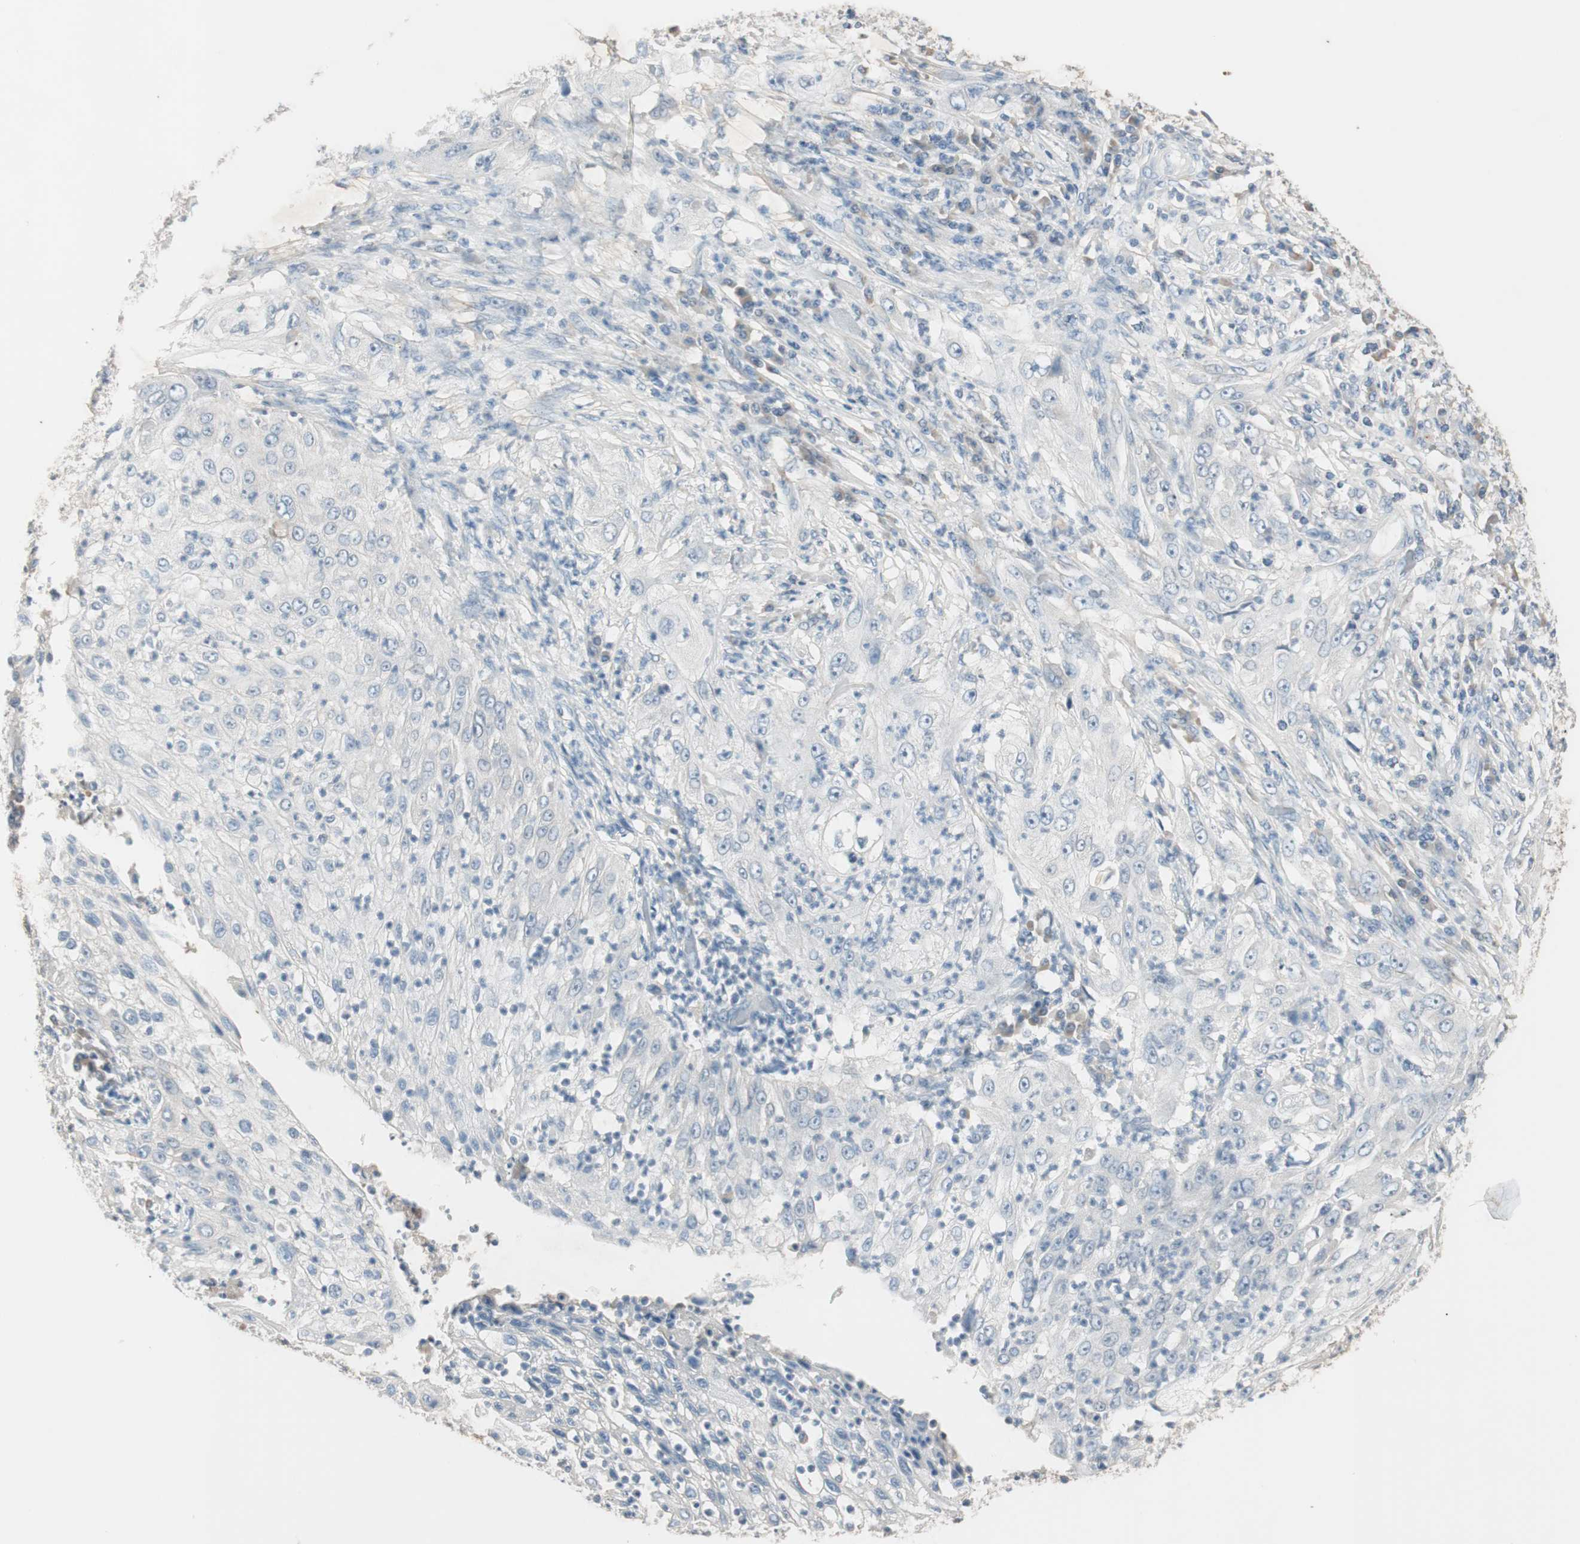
{"staining": {"intensity": "negative", "quantity": "none", "location": "none"}, "tissue": "lung cancer", "cell_type": "Tumor cells", "image_type": "cancer", "snomed": [{"axis": "morphology", "description": "Inflammation, NOS"}, {"axis": "morphology", "description": "Squamous cell carcinoma, NOS"}, {"axis": "topography", "description": "Lymph node"}, {"axis": "topography", "description": "Soft tissue"}, {"axis": "topography", "description": "Lung"}], "caption": "Tumor cells are negative for brown protein staining in squamous cell carcinoma (lung). Nuclei are stained in blue.", "gene": "KHK", "patient": {"sex": "male", "age": 66}}